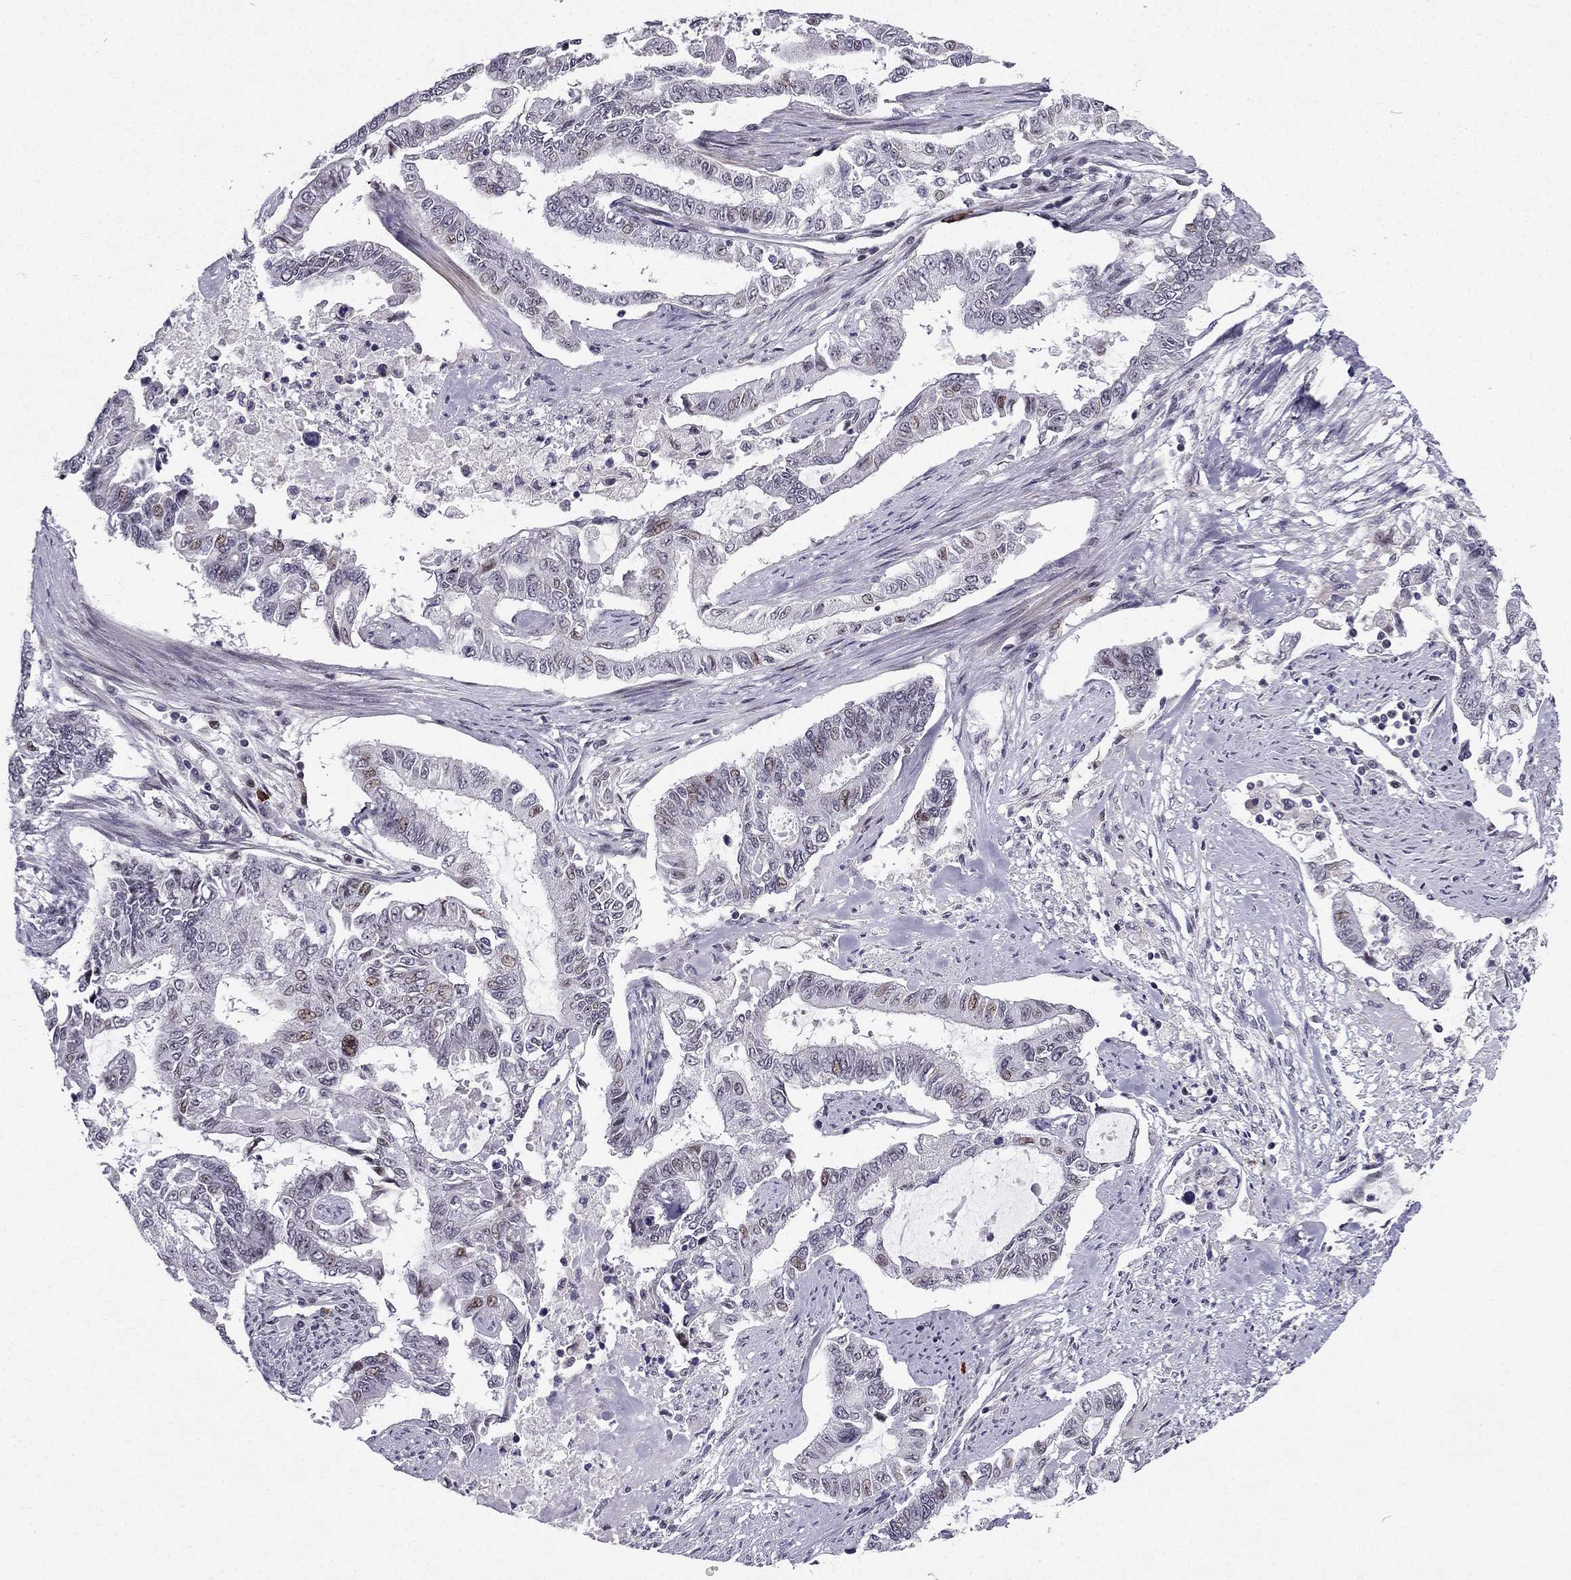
{"staining": {"intensity": "weak", "quantity": "<25%", "location": "nuclear"}, "tissue": "endometrial cancer", "cell_type": "Tumor cells", "image_type": "cancer", "snomed": [{"axis": "morphology", "description": "Adenocarcinoma, NOS"}, {"axis": "topography", "description": "Uterus"}], "caption": "Photomicrograph shows no protein positivity in tumor cells of endometrial cancer tissue. (Brightfield microscopy of DAB IHC at high magnification).", "gene": "RPRD2", "patient": {"sex": "female", "age": 59}}